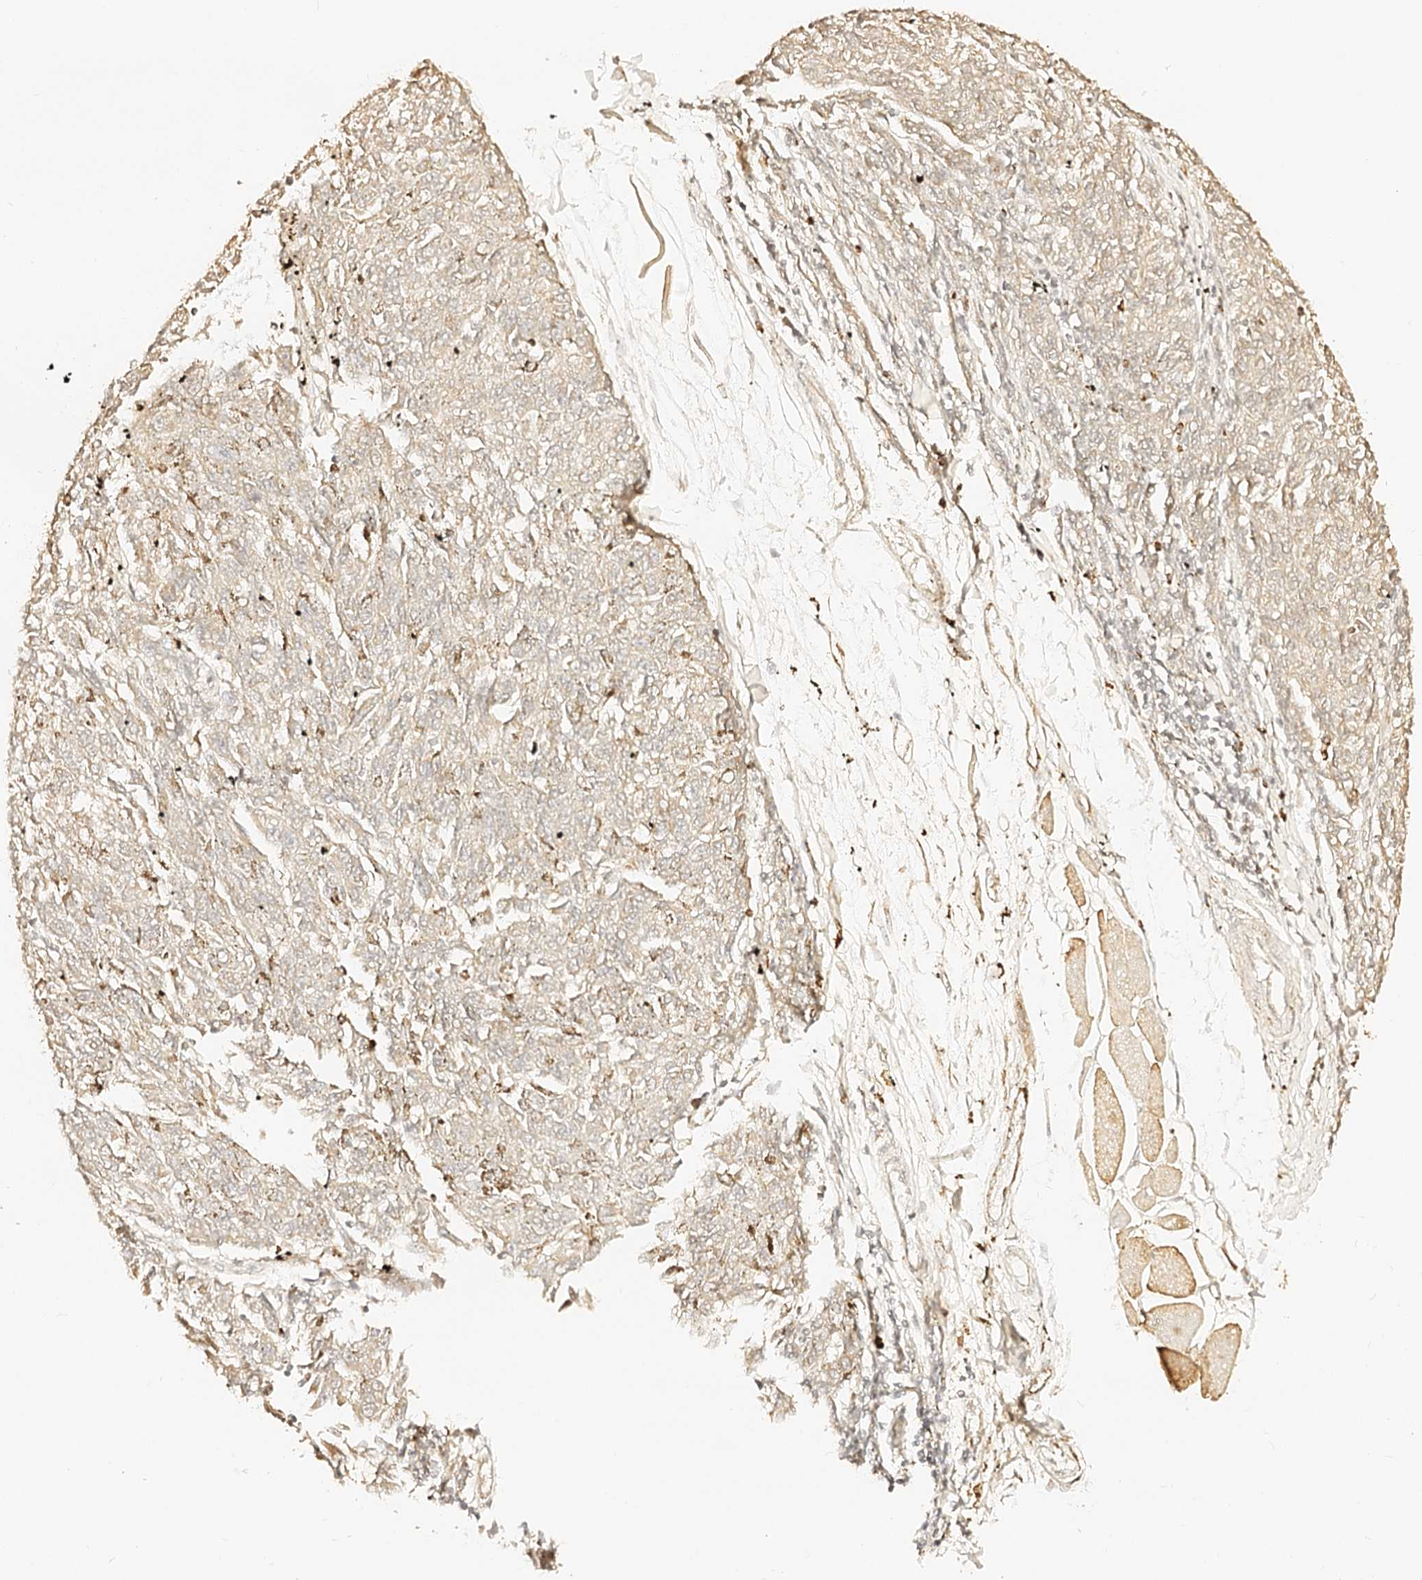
{"staining": {"intensity": "moderate", "quantity": ">75%", "location": "cytoplasmic/membranous"}, "tissue": "melanoma", "cell_type": "Tumor cells", "image_type": "cancer", "snomed": [{"axis": "morphology", "description": "Malignant melanoma, NOS"}, {"axis": "topography", "description": "Skin"}], "caption": "The immunohistochemical stain labels moderate cytoplasmic/membranous expression in tumor cells of melanoma tissue.", "gene": "MAOB", "patient": {"sex": "female", "age": 72}}